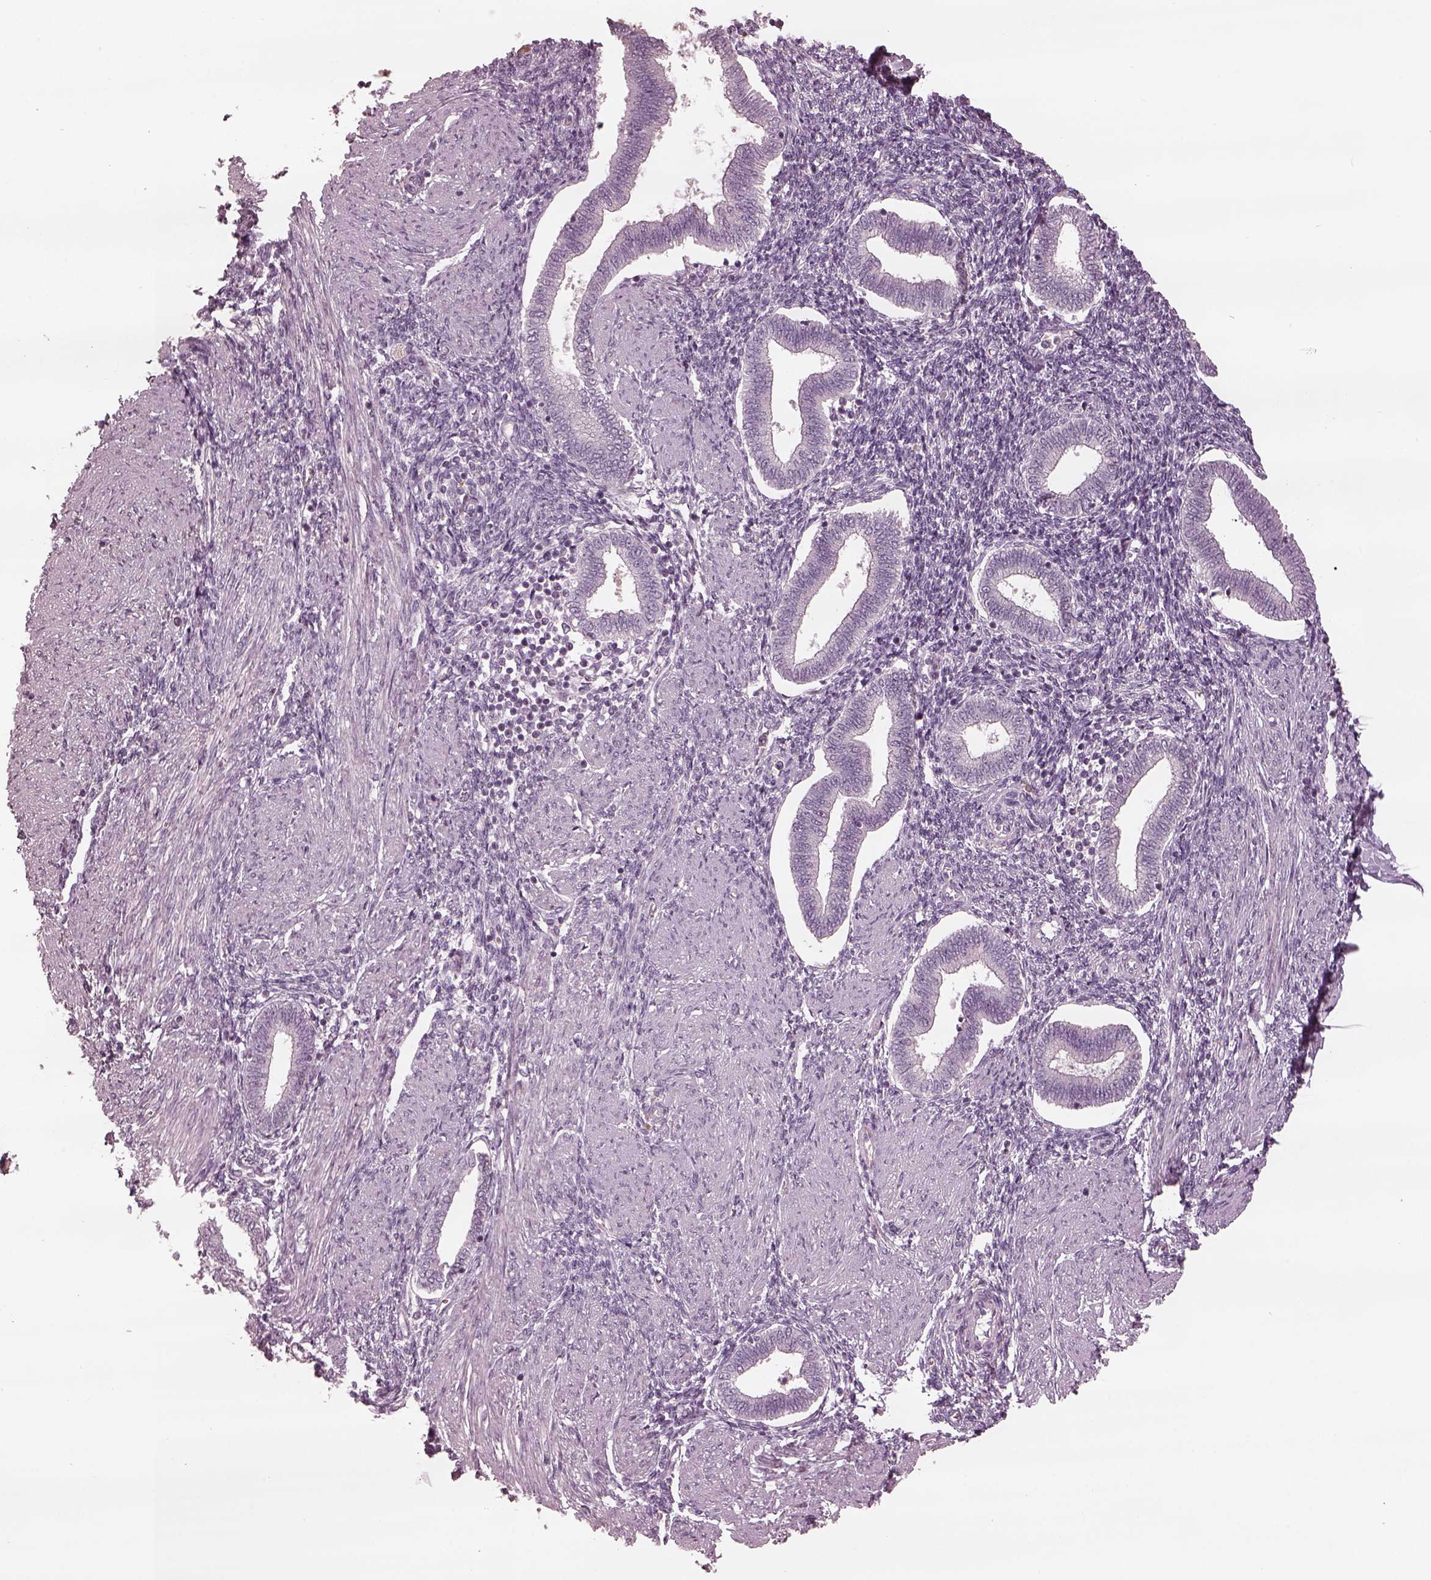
{"staining": {"intensity": "negative", "quantity": "none", "location": "none"}, "tissue": "endometrium", "cell_type": "Cells in endometrial stroma", "image_type": "normal", "snomed": [{"axis": "morphology", "description": "Normal tissue, NOS"}, {"axis": "topography", "description": "Endometrium"}], "caption": "IHC micrograph of benign human endometrium stained for a protein (brown), which shows no staining in cells in endometrial stroma. The staining is performed using DAB brown chromogen with nuclei counter-stained in using hematoxylin.", "gene": "MIA", "patient": {"sex": "female", "age": 42}}